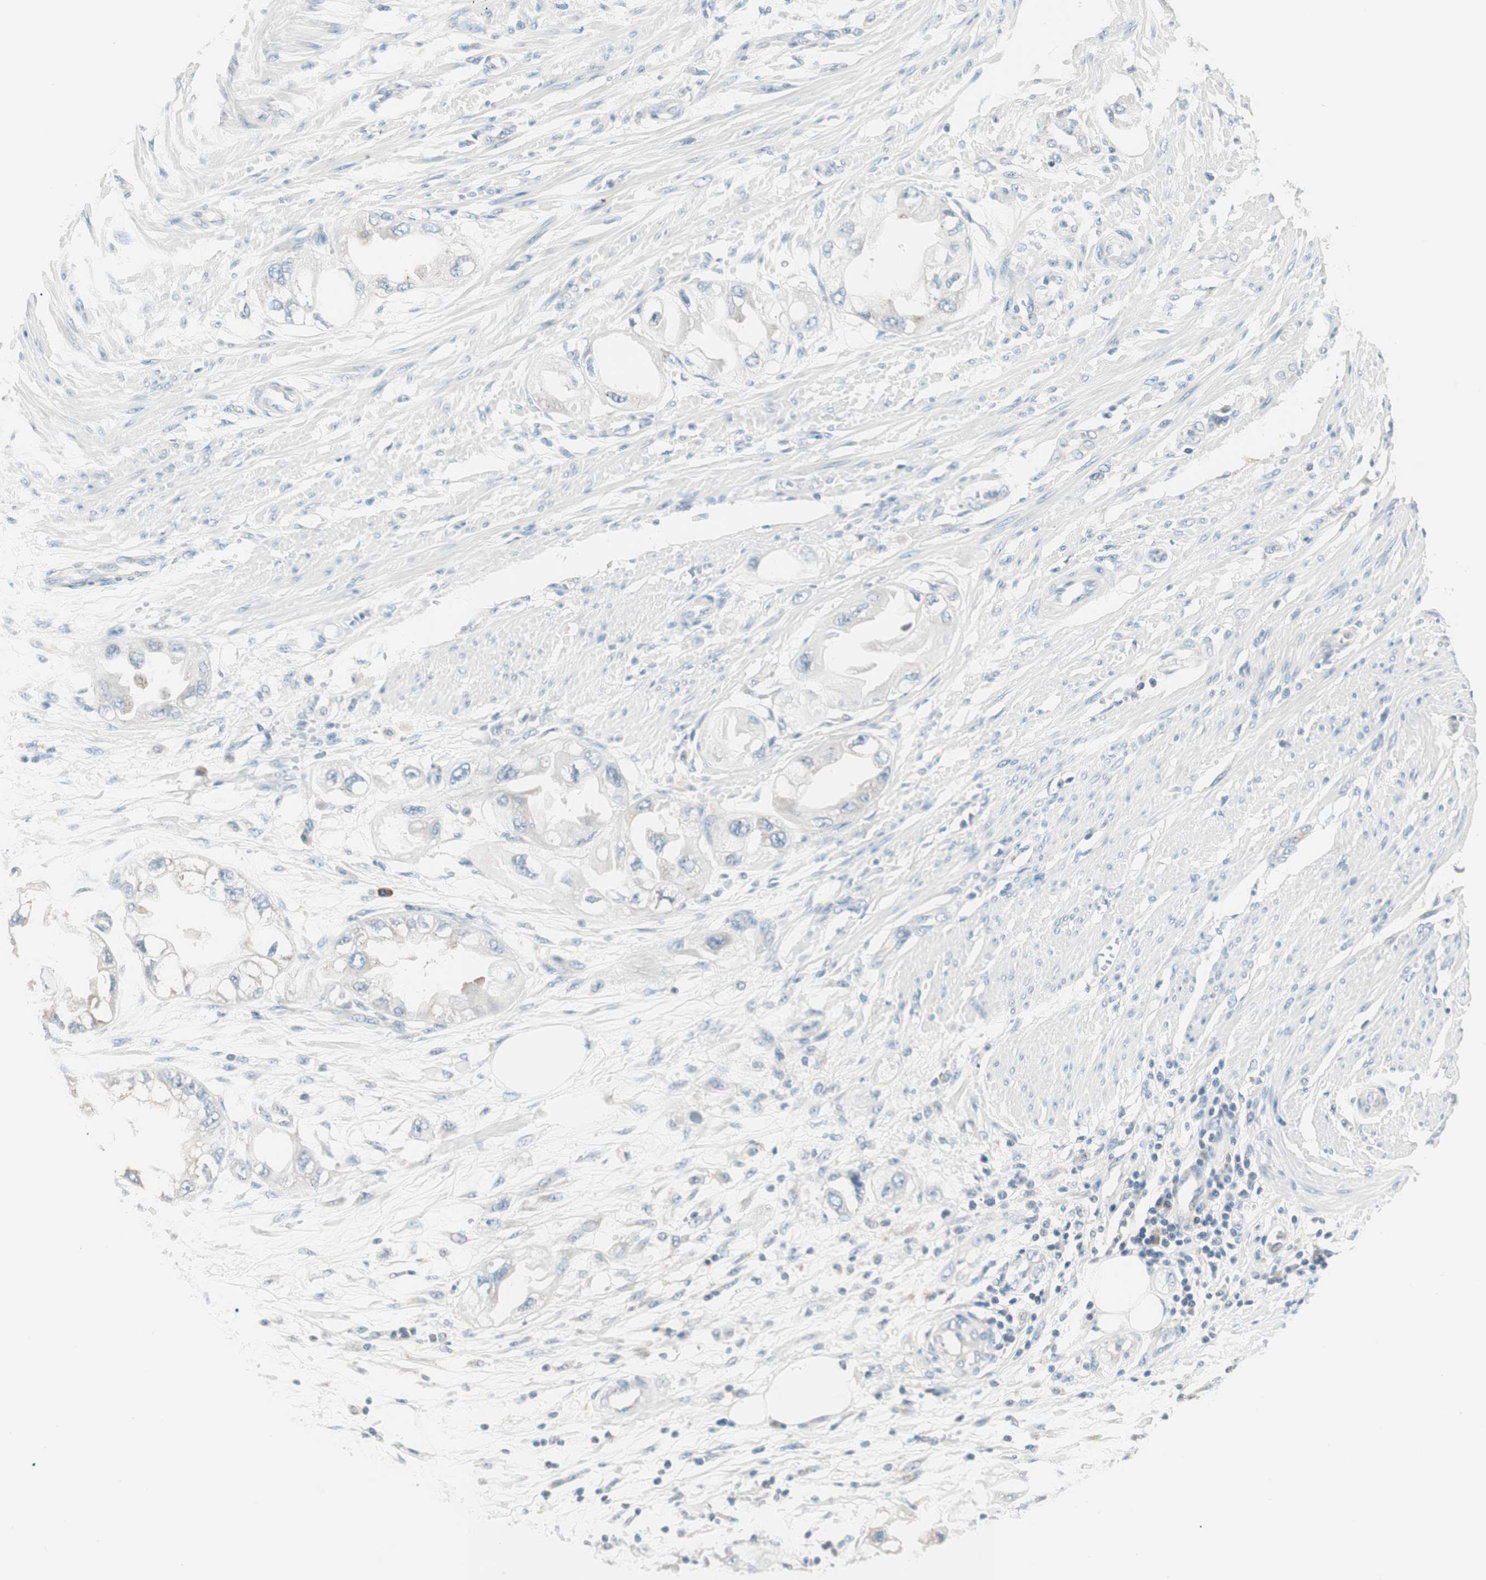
{"staining": {"intensity": "negative", "quantity": "none", "location": "none"}, "tissue": "endometrial cancer", "cell_type": "Tumor cells", "image_type": "cancer", "snomed": [{"axis": "morphology", "description": "Adenocarcinoma, NOS"}, {"axis": "topography", "description": "Endometrium"}], "caption": "A histopathology image of human endometrial cancer (adenocarcinoma) is negative for staining in tumor cells.", "gene": "RAD54B", "patient": {"sex": "female", "age": 67}}